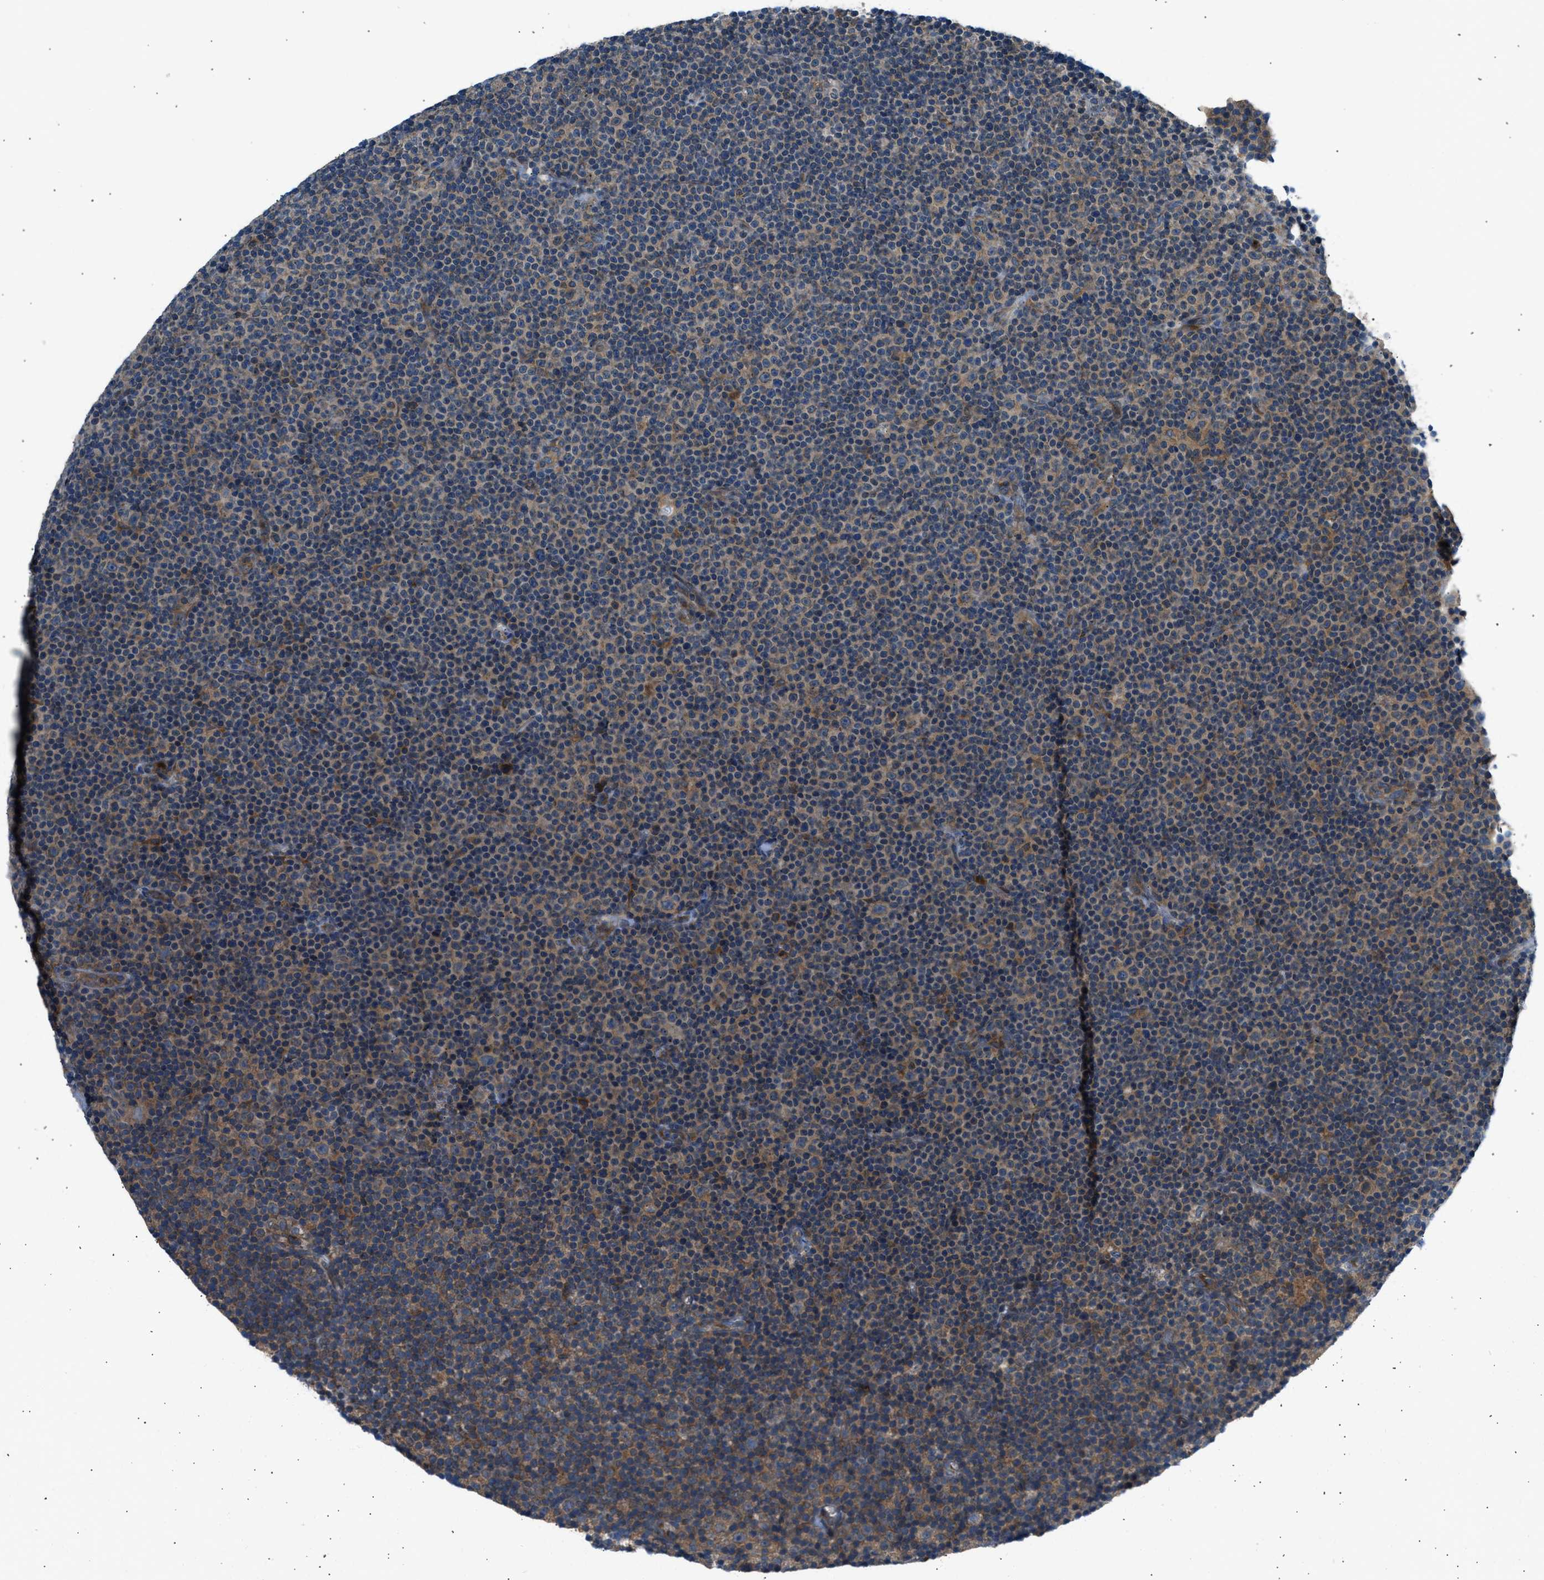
{"staining": {"intensity": "moderate", "quantity": "25%-75%", "location": "cytoplasmic/membranous"}, "tissue": "lymphoma", "cell_type": "Tumor cells", "image_type": "cancer", "snomed": [{"axis": "morphology", "description": "Malignant lymphoma, non-Hodgkin's type, Low grade"}, {"axis": "topography", "description": "Lymph node"}], "caption": "High-power microscopy captured an immunohistochemistry image of lymphoma, revealing moderate cytoplasmic/membranous staining in approximately 25%-75% of tumor cells.", "gene": "EDARADD", "patient": {"sex": "female", "age": 67}}